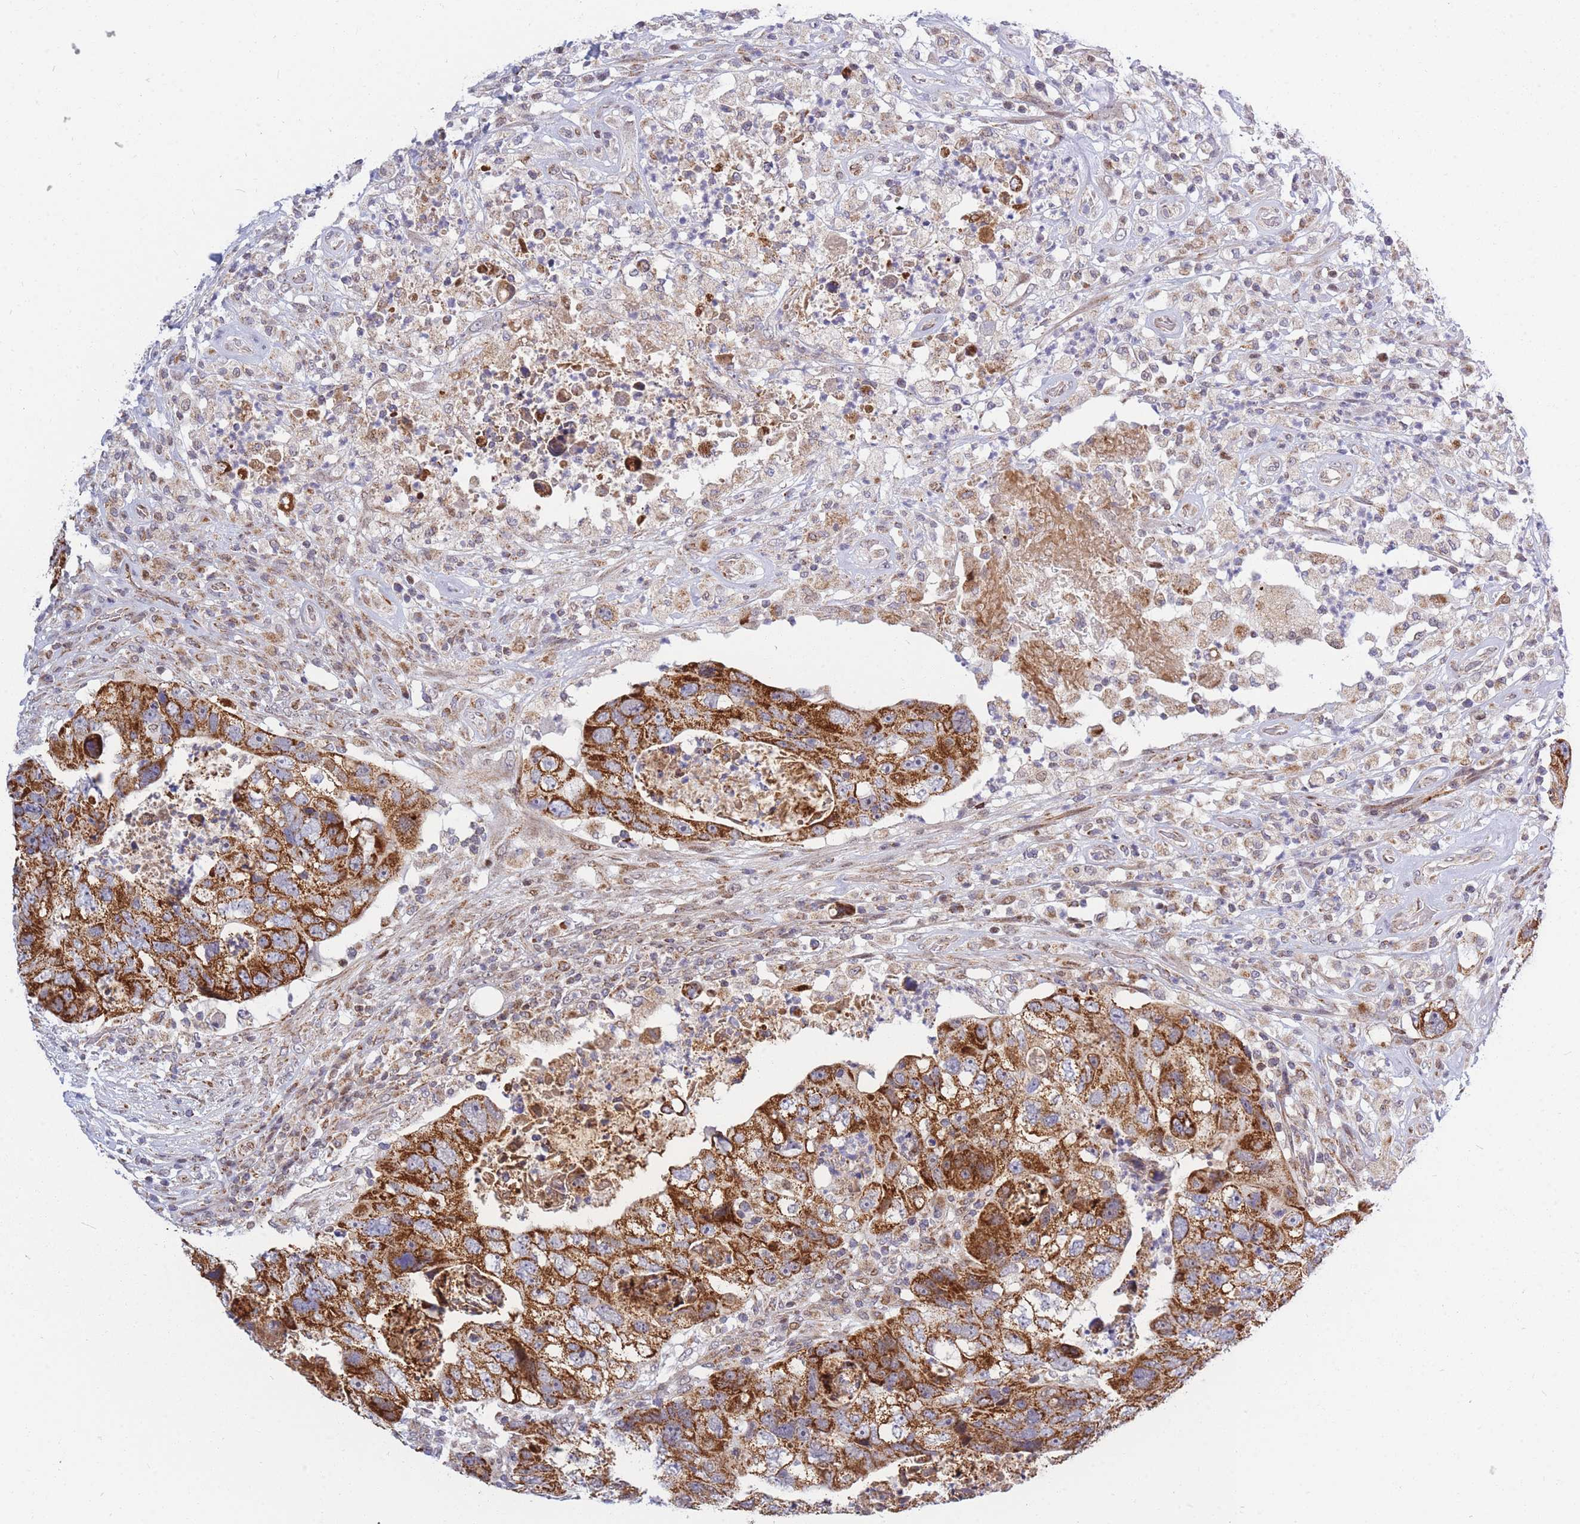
{"staining": {"intensity": "strong", "quantity": ">75%", "location": "cytoplasmic/membranous"}, "tissue": "colorectal cancer", "cell_type": "Tumor cells", "image_type": "cancer", "snomed": [{"axis": "morphology", "description": "Adenocarcinoma, NOS"}, {"axis": "topography", "description": "Rectum"}], "caption": "The micrograph exhibits staining of colorectal cancer, revealing strong cytoplasmic/membranous protein staining (brown color) within tumor cells.", "gene": "MOB4", "patient": {"sex": "male", "age": 59}}